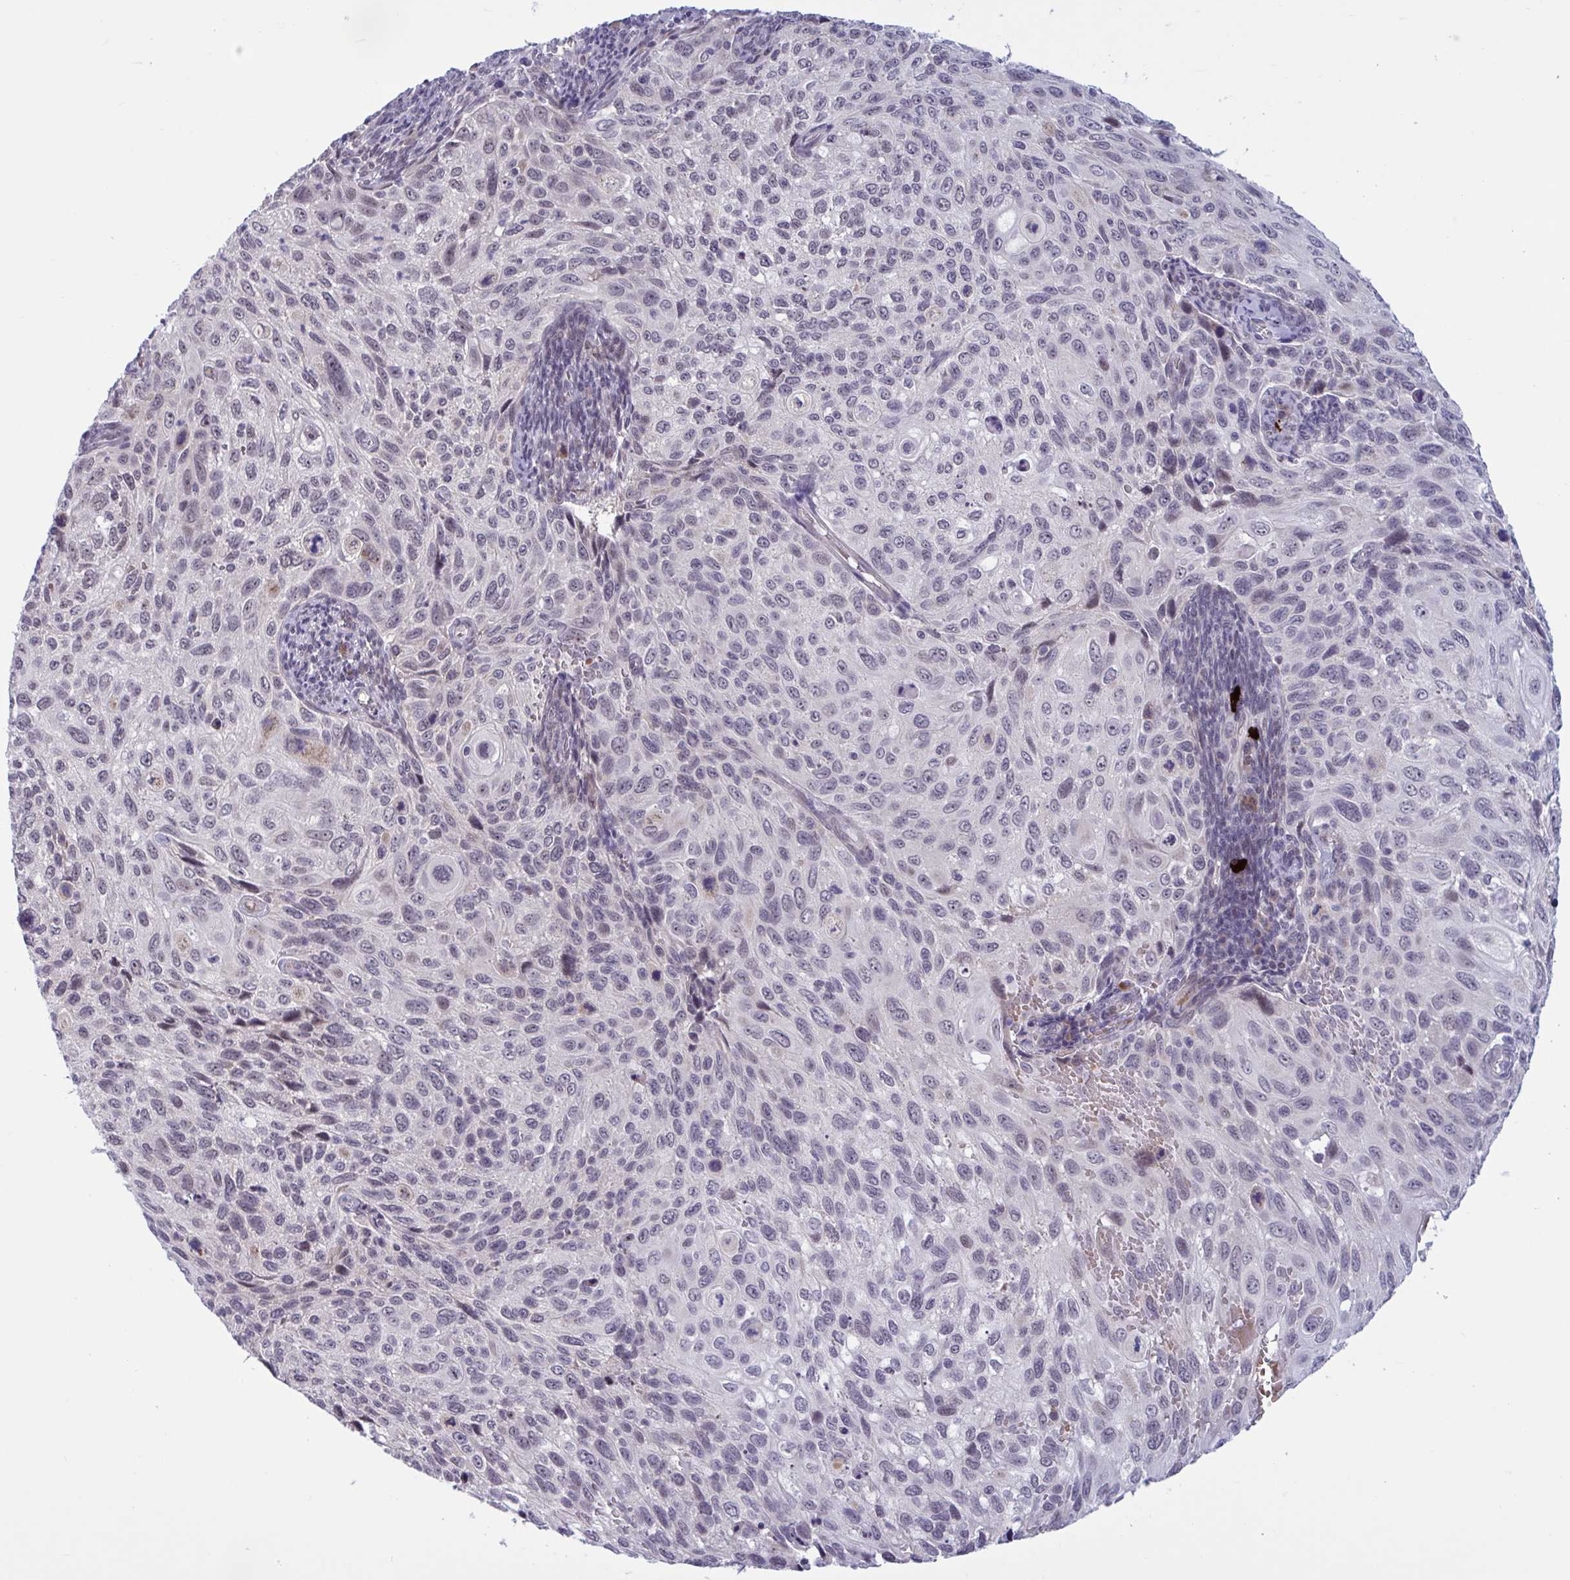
{"staining": {"intensity": "negative", "quantity": "none", "location": "none"}, "tissue": "cervical cancer", "cell_type": "Tumor cells", "image_type": "cancer", "snomed": [{"axis": "morphology", "description": "Squamous cell carcinoma, NOS"}, {"axis": "topography", "description": "Cervix"}], "caption": "This micrograph is of cervical squamous cell carcinoma stained with immunohistochemistry to label a protein in brown with the nuclei are counter-stained blue. There is no staining in tumor cells. The staining is performed using DAB brown chromogen with nuclei counter-stained in using hematoxylin.", "gene": "CNGB3", "patient": {"sex": "female", "age": 70}}